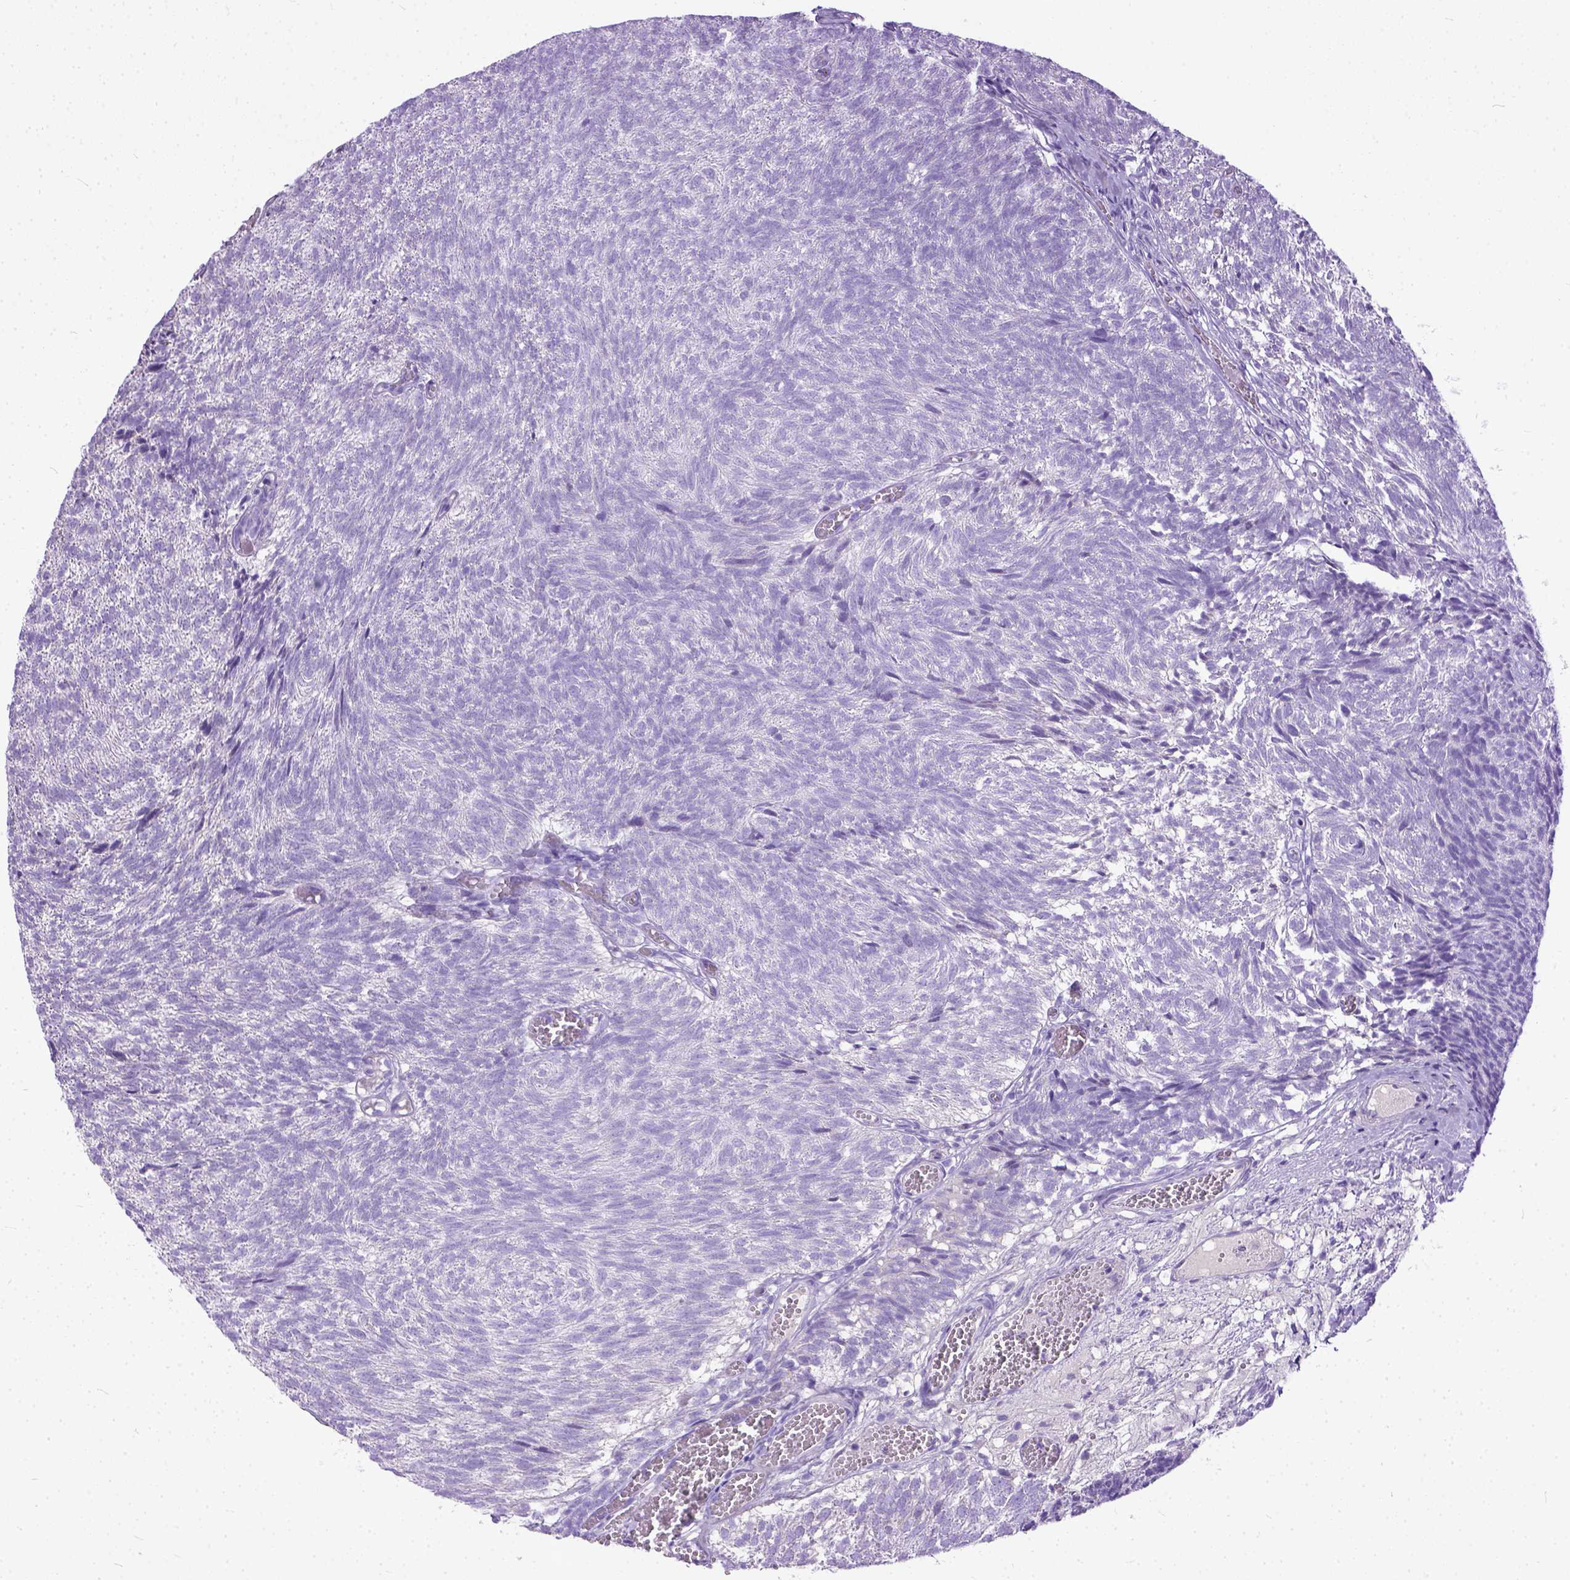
{"staining": {"intensity": "negative", "quantity": "none", "location": "none"}, "tissue": "urothelial cancer", "cell_type": "Tumor cells", "image_type": "cancer", "snomed": [{"axis": "morphology", "description": "Urothelial carcinoma, Low grade"}, {"axis": "topography", "description": "Urinary bladder"}], "caption": "Human urothelial carcinoma (low-grade) stained for a protein using immunohistochemistry (IHC) exhibits no staining in tumor cells.", "gene": "PLK5", "patient": {"sex": "male", "age": 77}}